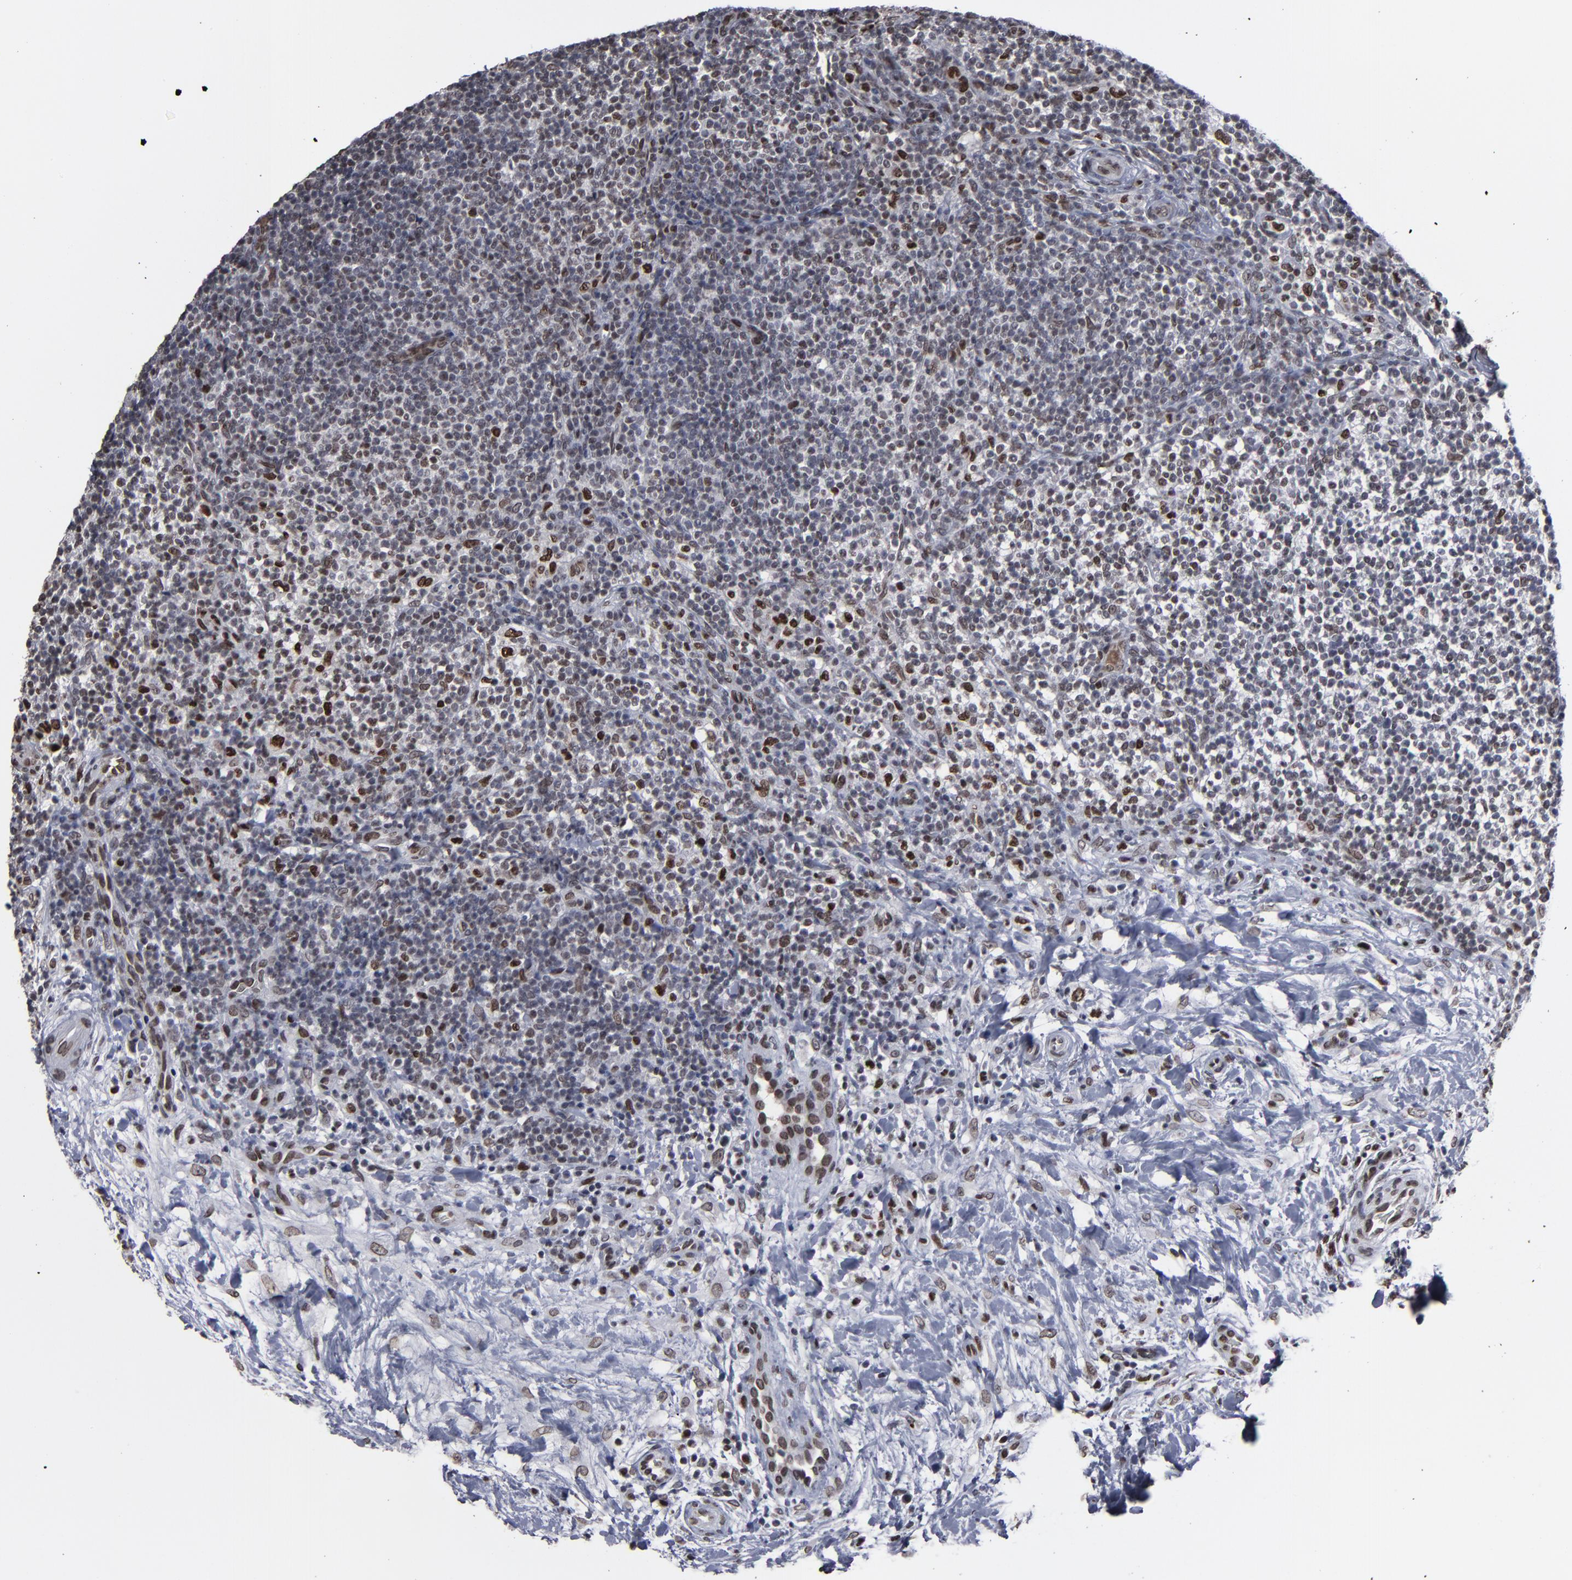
{"staining": {"intensity": "moderate", "quantity": "<25%", "location": "nuclear"}, "tissue": "lymphoma", "cell_type": "Tumor cells", "image_type": "cancer", "snomed": [{"axis": "morphology", "description": "Malignant lymphoma, non-Hodgkin's type, Low grade"}, {"axis": "topography", "description": "Lymph node"}], "caption": "The image exhibits staining of lymphoma, revealing moderate nuclear protein expression (brown color) within tumor cells. The protein of interest is shown in brown color, while the nuclei are stained blue.", "gene": "BAZ1A", "patient": {"sex": "female", "age": 76}}